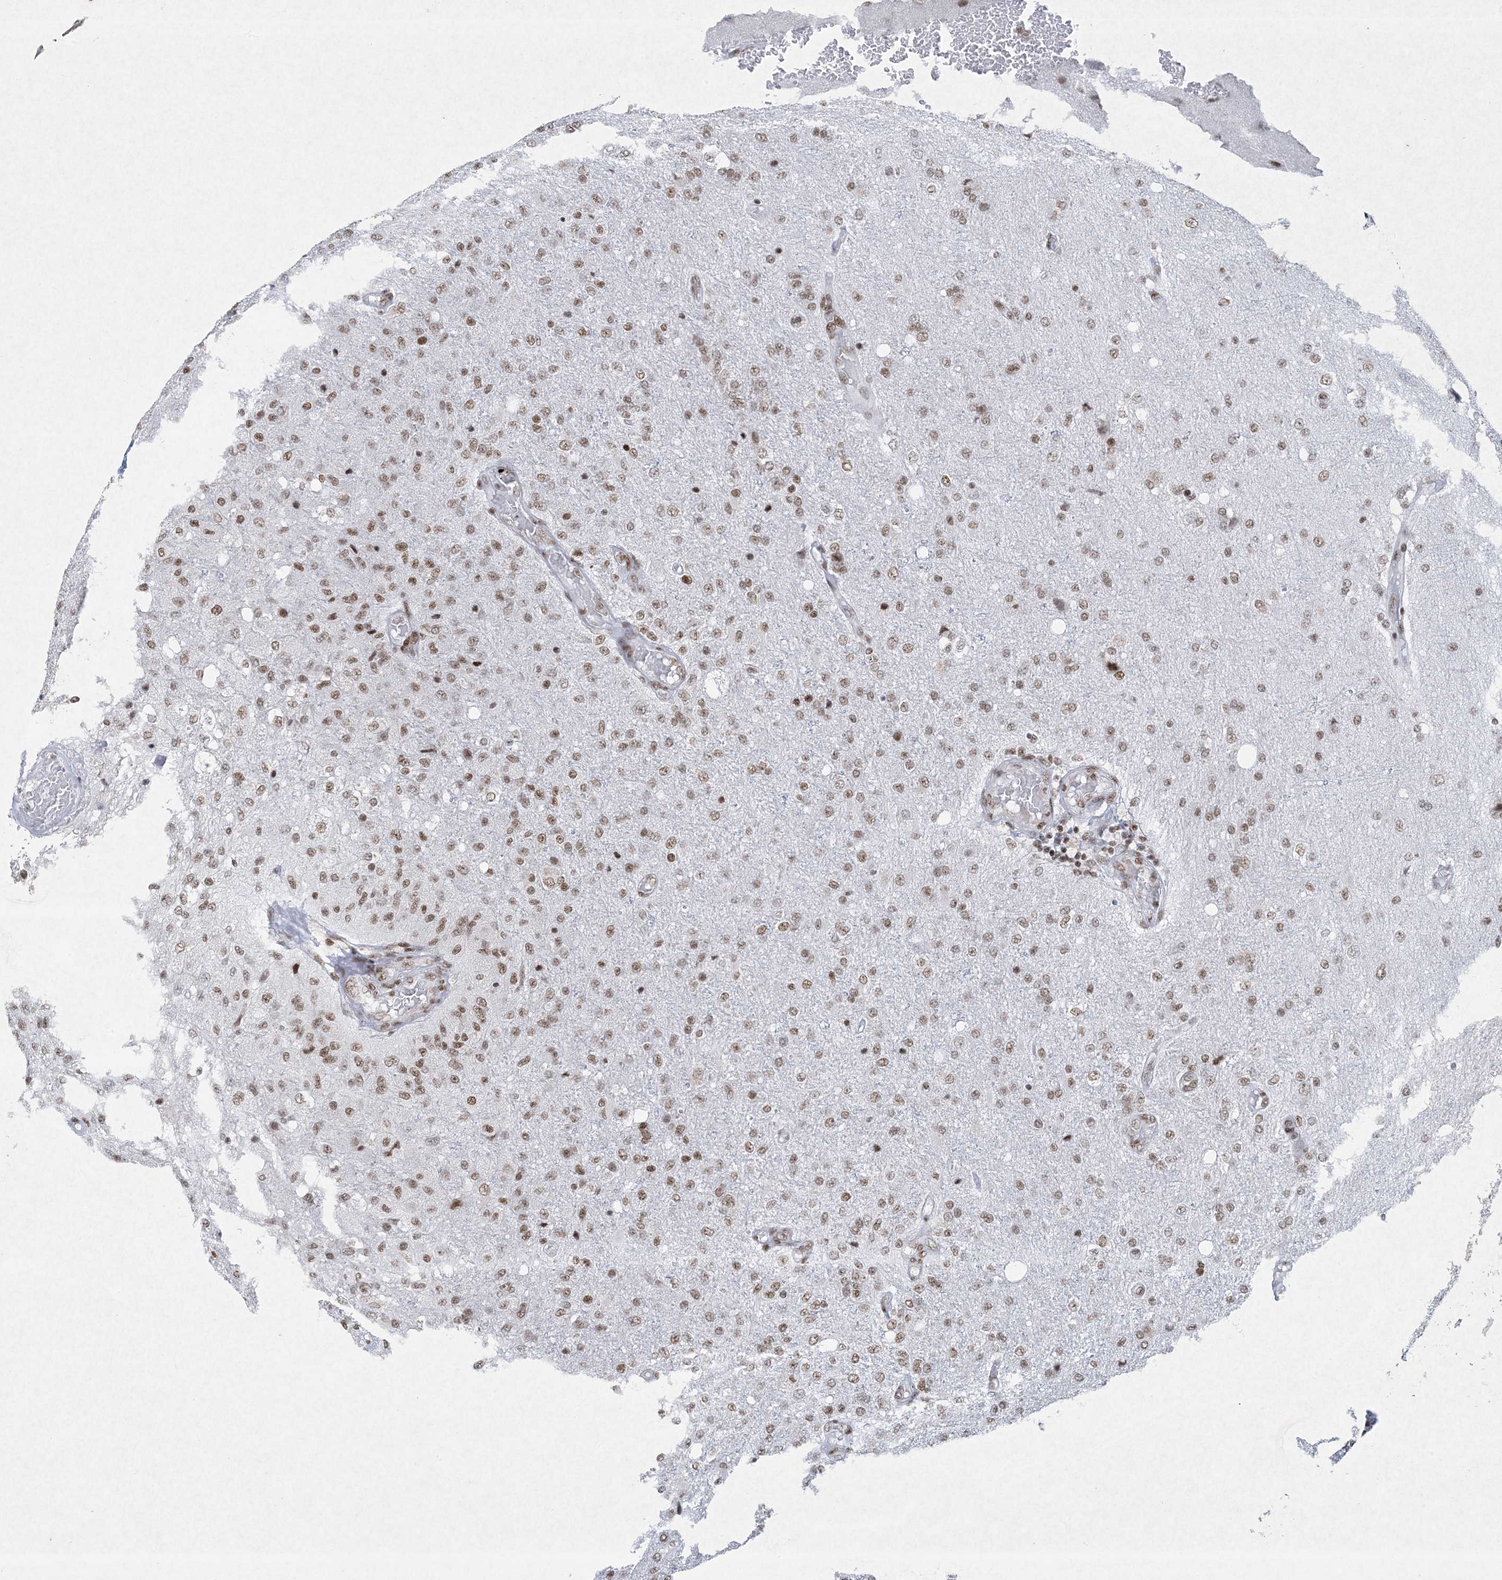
{"staining": {"intensity": "moderate", "quantity": ">75%", "location": "nuclear"}, "tissue": "glioma", "cell_type": "Tumor cells", "image_type": "cancer", "snomed": [{"axis": "morphology", "description": "Normal tissue, NOS"}, {"axis": "morphology", "description": "Glioma, malignant, High grade"}, {"axis": "topography", "description": "Cerebral cortex"}], "caption": "Approximately >75% of tumor cells in human high-grade glioma (malignant) show moderate nuclear protein staining as visualized by brown immunohistochemical staining.", "gene": "PKNOX2", "patient": {"sex": "male", "age": 77}}